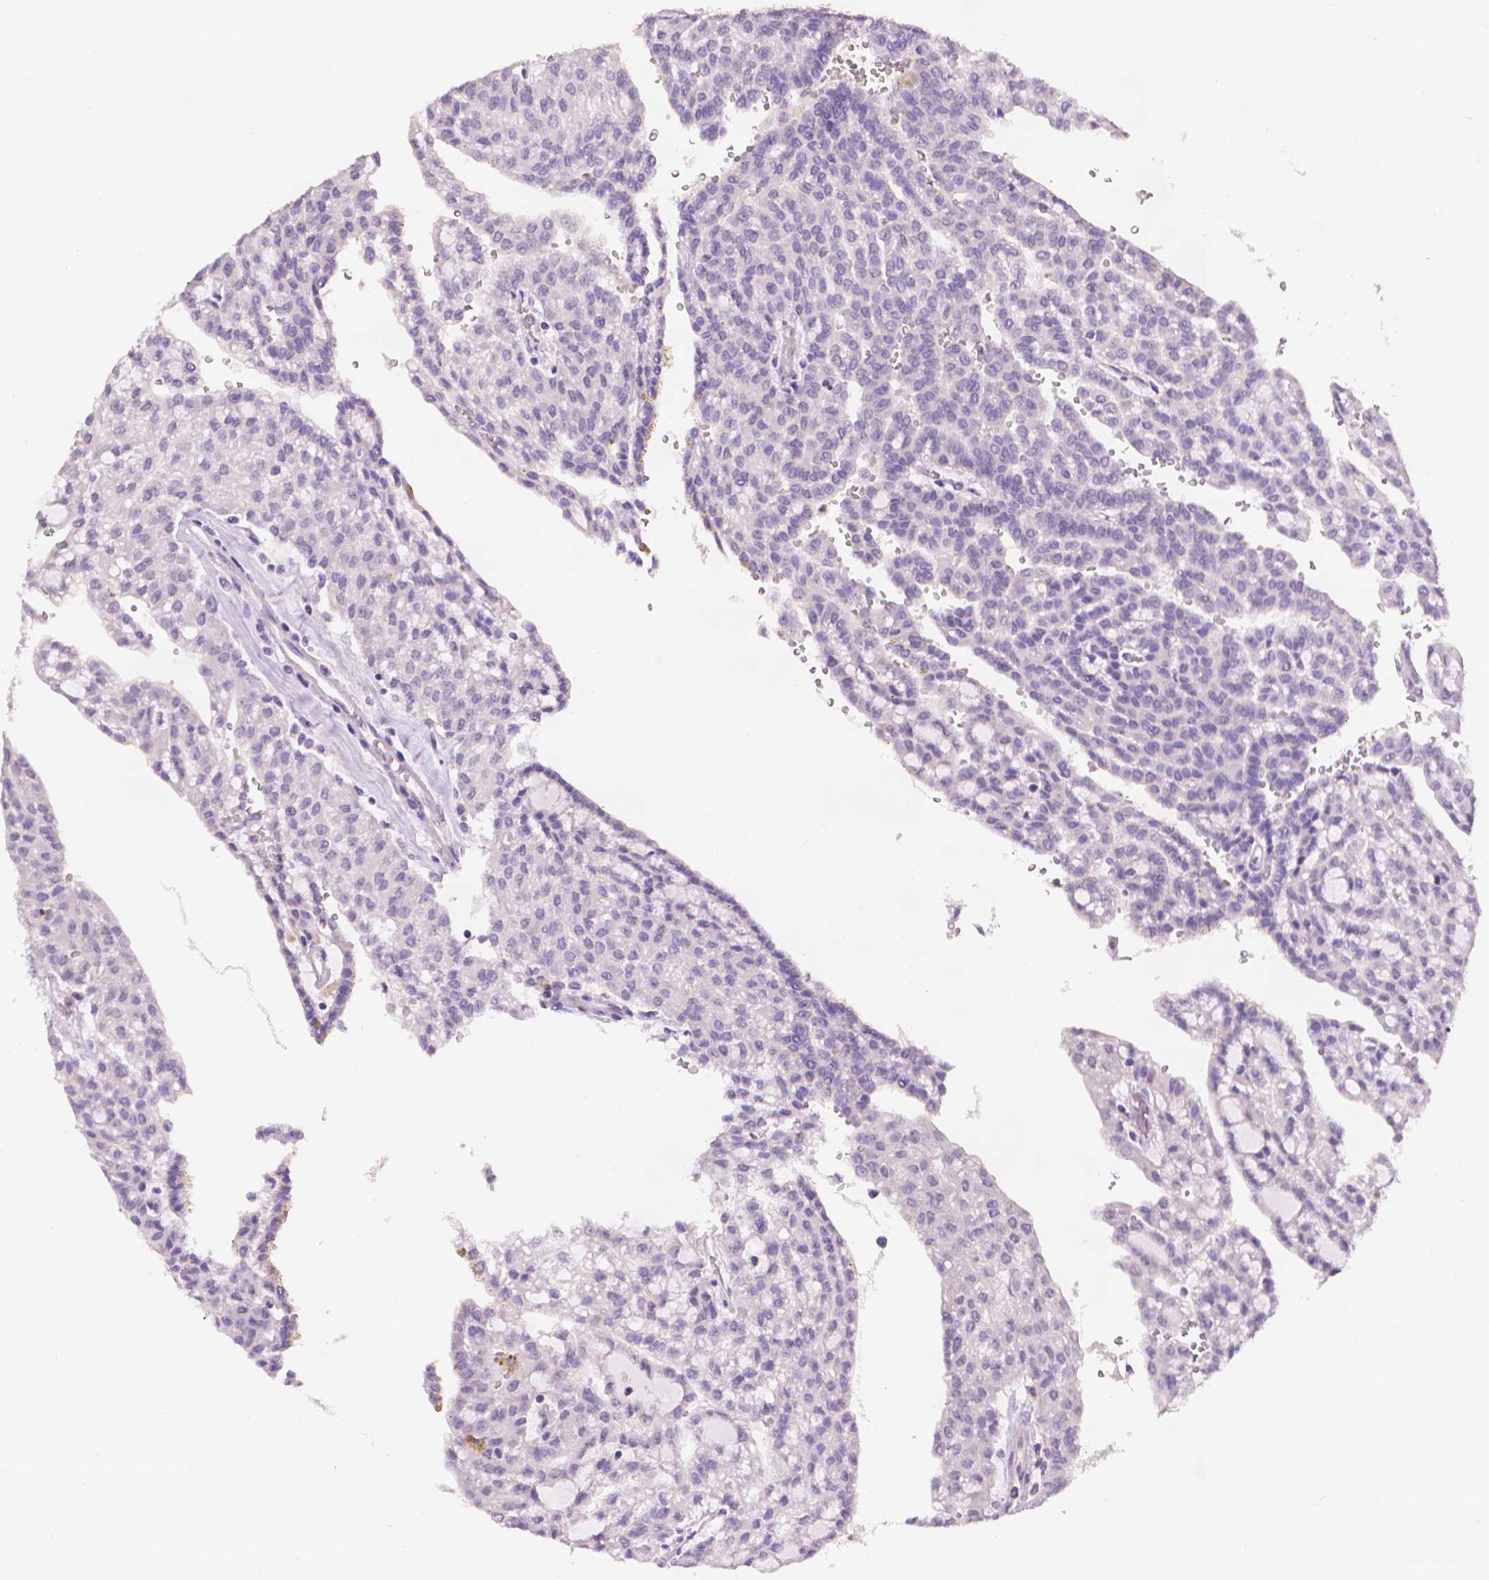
{"staining": {"intensity": "negative", "quantity": "none", "location": "none"}, "tissue": "renal cancer", "cell_type": "Tumor cells", "image_type": "cancer", "snomed": [{"axis": "morphology", "description": "Adenocarcinoma, NOS"}, {"axis": "topography", "description": "Kidney"}], "caption": "A high-resolution micrograph shows immunohistochemistry staining of renal cancer (adenocarcinoma), which displays no significant staining in tumor cells.", "gene": "FASN", "patient": {"sex": "male", "age": 63}}